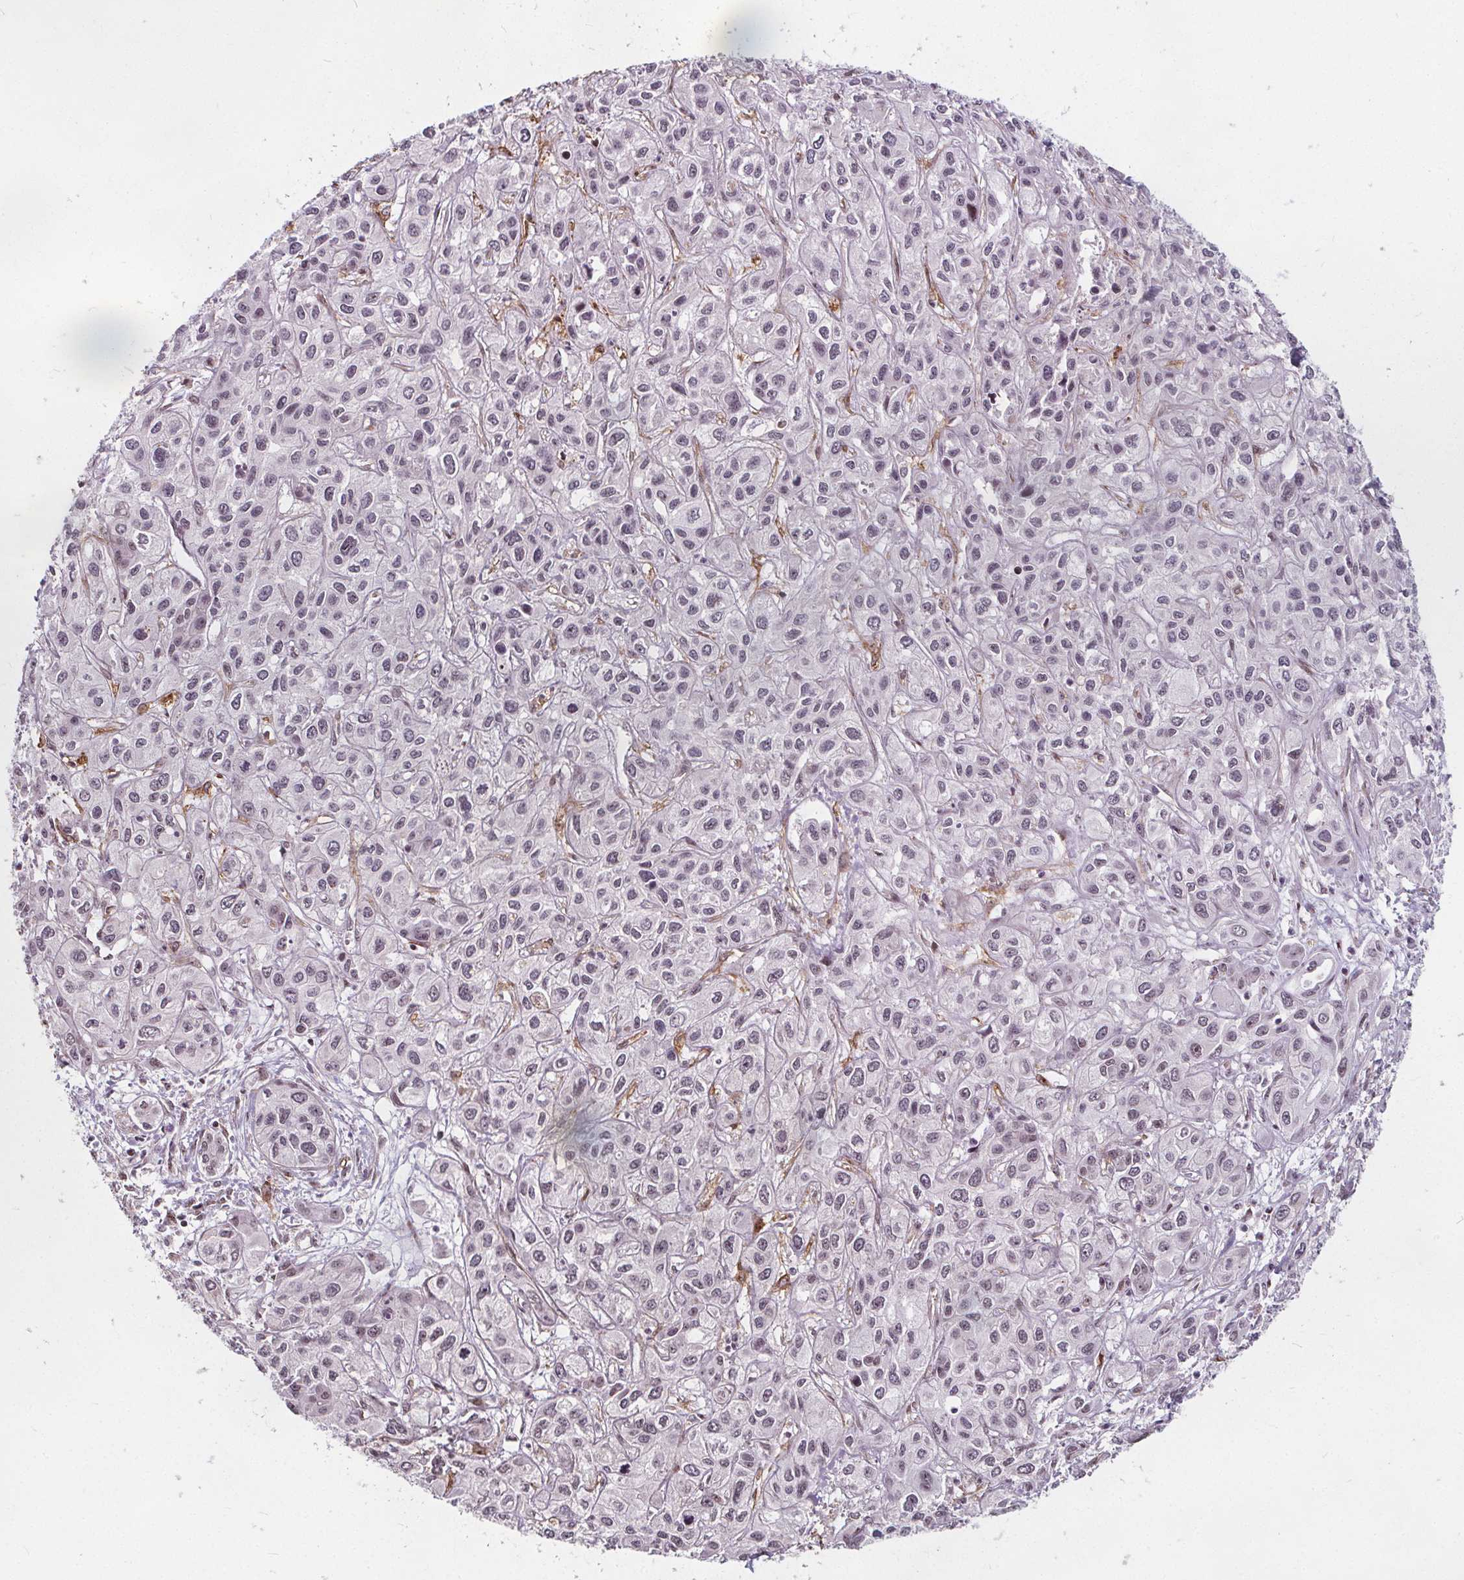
{"staining": {"intensity": "weak", "quantity": "<25%", "location": "nuclear"}, "tissue": "liver cancer", "cell_type": "Tumor cells", "image_type": "cancer", "snomed": [{"axis": "morphology", "description": "Cholangiocarcinoma"}, {"axis": "topography", "description": "Liver"}], "caption": "Tumor cells are negative for brown protein staining in liver cancer (cholangiocarcinoma).", "gene": "HAS1", "patient": {"sex": "female", "age": 66}}